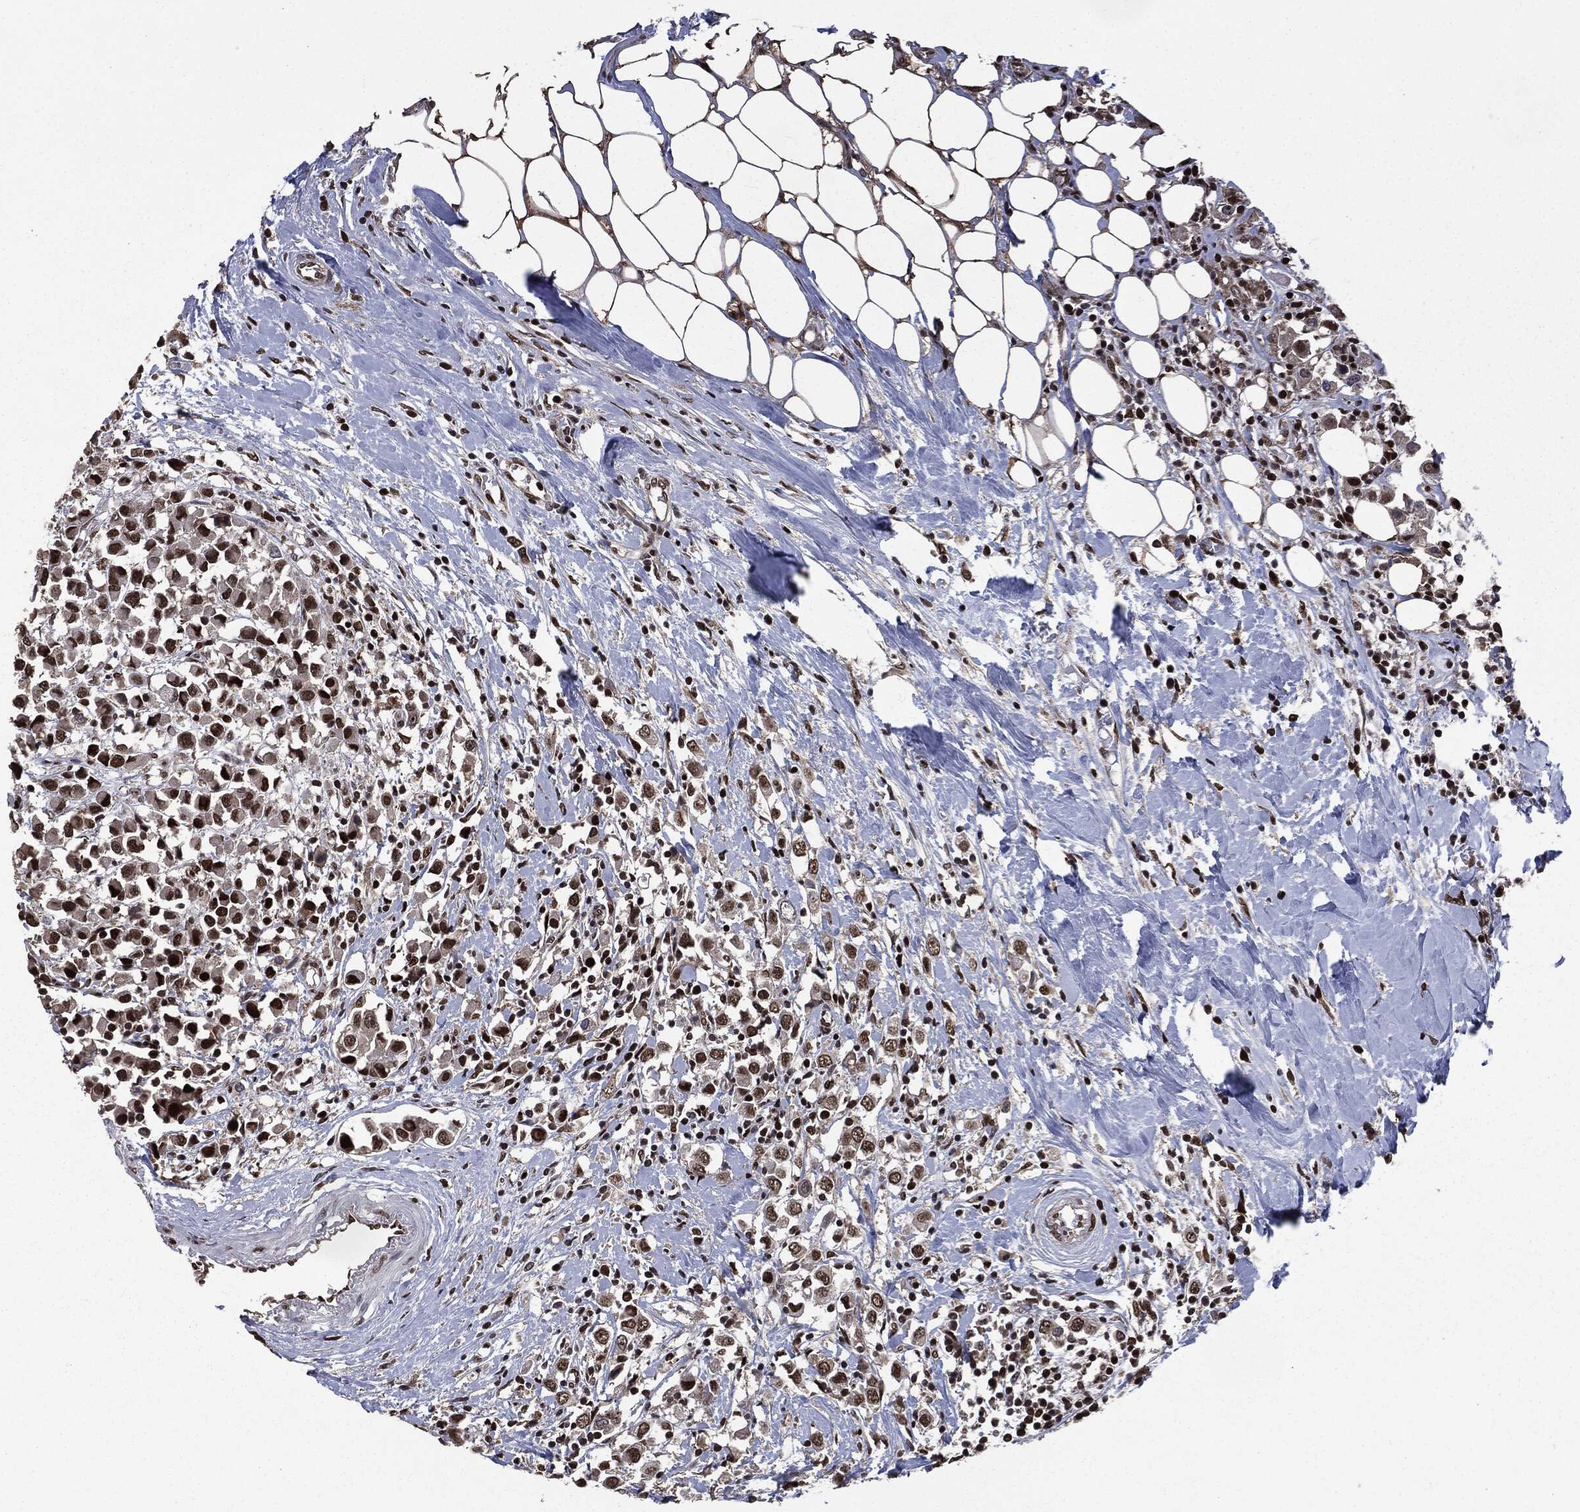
{"staining": {"intensity": "strong", "quantity": ">75%", "location": "nuclear"}, "tissue": "breast cancer", "cell_type": "Tumor cells", "image_type": "cancer", "snomed": [{"axis": "morphology", "description": "Duct carcinoma"}, {"axis": "topography", "description": "Breast"}], "caption": "Tumor cells exhibit high levels of strong nuclear positivity in approximately >75% of cells in breast cancer.", "gene": "DVL2", "patient": {"sex": "female", "age": 61}}